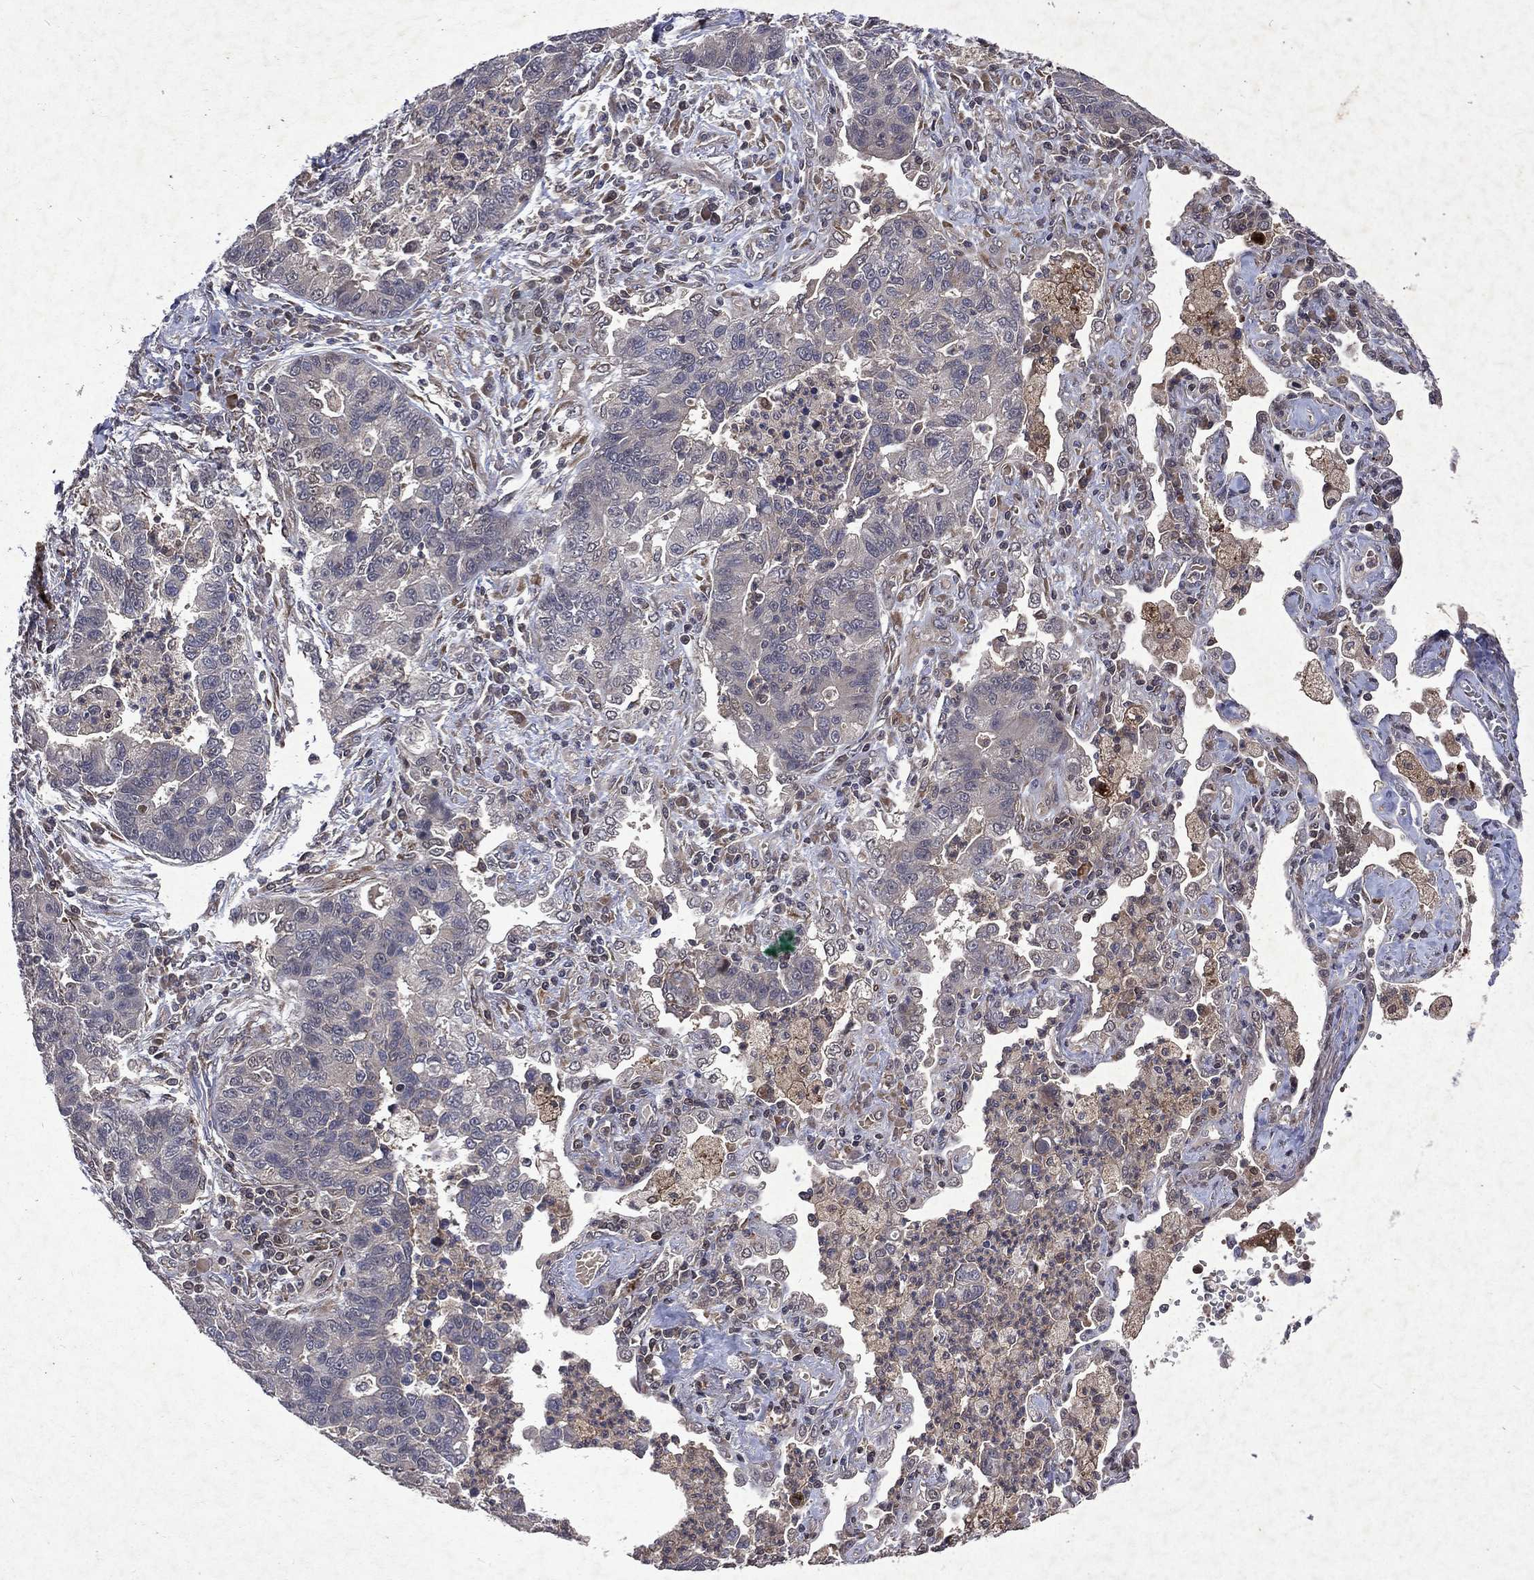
{"staining": {"intensity": "negative", "quantity": "none", "location": "none"}, "tissue": "lung cancer", "cell_type": "Tumor cells", "image_type": "cancer", "snomed": [{"axis": "morphology", "description": "Adenocarcinoma, NOS"}, {"axis": "topography", "description": "Lung"}], "caption": "The micrograph exhibits no staining of tumor cells in lung cancer.", "gene": "MTAP", "patient": {"sex": "female", "age": 57}}